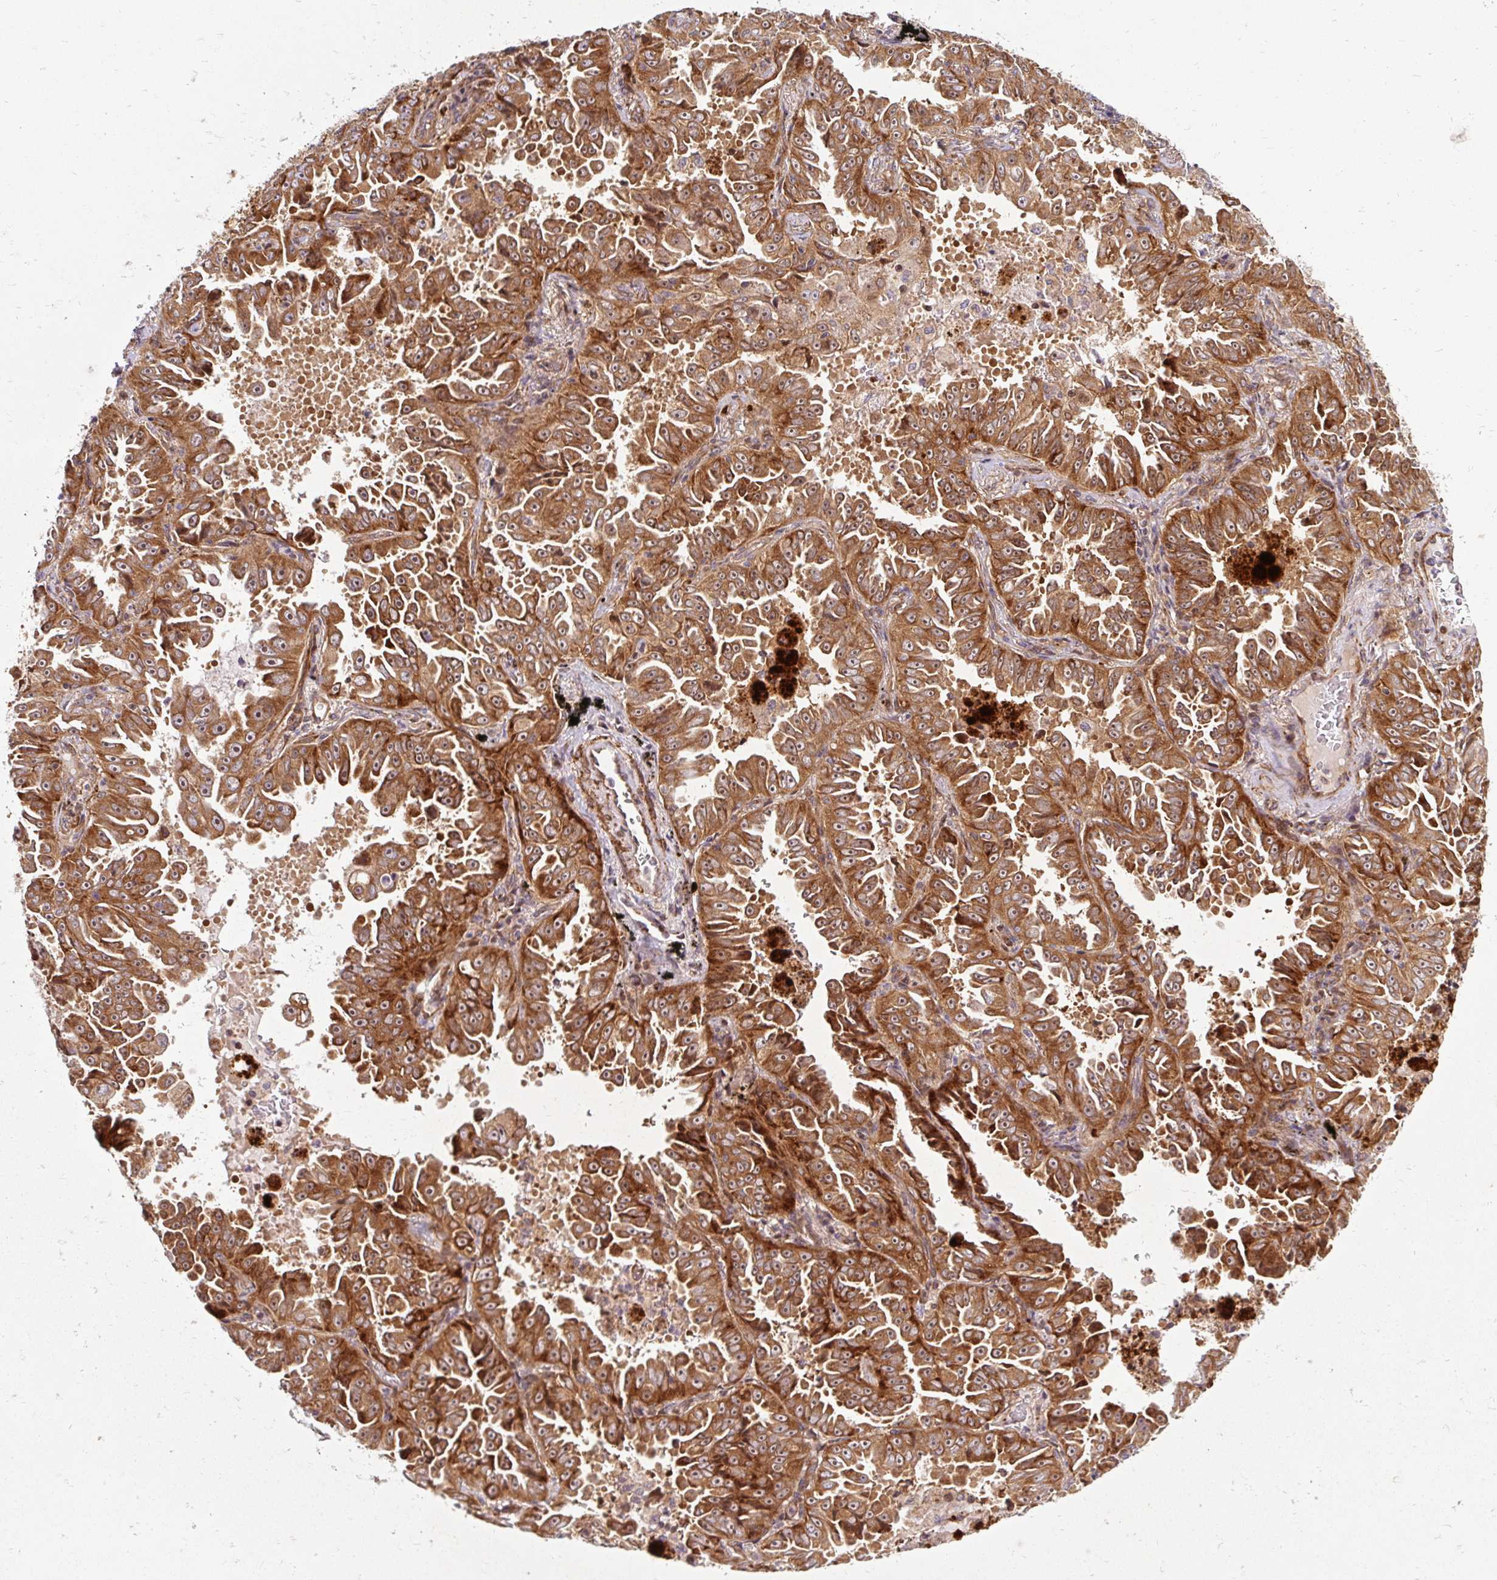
{"staining": {"intensity": "strong", "quantity": ">75%", "location": "cytoplasmic/membranous"}, "tissue": "lung cancer", "cell_type": "Tumor cells", "image_type": "cancer", "snomed": [{"axis": "morphology", "description": "Adenocarcinoma, NOS"}, {"axis": "topography", "description": "Lung"}], "caption": "An IHC histopathology image of tumor tissue is shown. Protein staining in brown labels strong cytoplasmic/membranous positivity in lung adenocarcinoma within tumor cells. The staining was performed using DAB (3,3'-diaminobenzidine), with brown indicating positive protein expression. Nuclei are stained blue with hematoxylin.", "gene": "BTF3", "patient": {"sex": "female", "age": 52}}